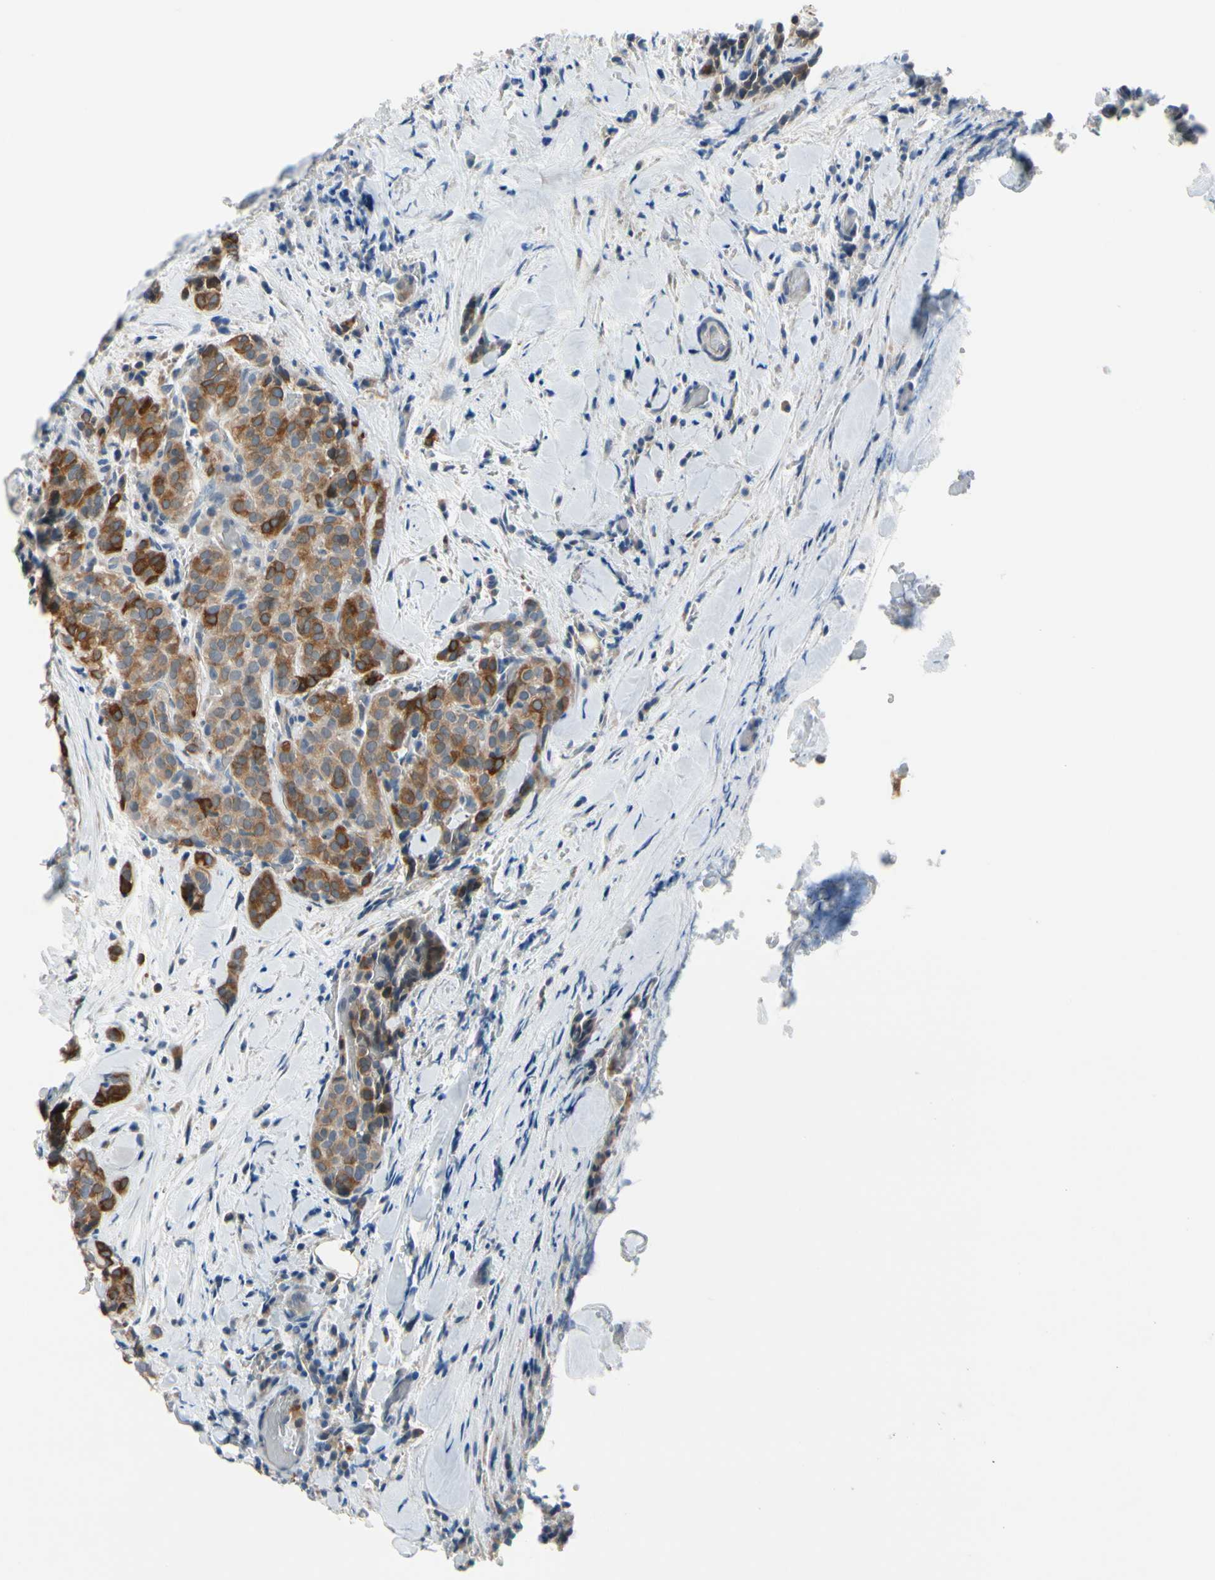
{"staining": {"intensity": "moderate", "quantity": "<25%", "location": "cytoplasmic/membranous"}, "tissue": "thyroid cancer", "cell_type": "Tumor cells", "image_type": "cancer", "snomed": [{"axis": "morphology", "description": "Normal tissue, NOS"}, {"axis": "morphology", "description": "Papillary adenocarcinoma, NOS"}, {"axis": "topography", "description": "Thyroid gland"}], "caption": "DAB (3,3'-diaminobenzidine) immunohistochemical staining of human thyroid cancer (papillary adenocarcinoma) exhibits moderate cytoplasmic/membranous protein expression in approximately <25% of tumor cells. (Brightfield microscopy of DAB IHC at high magnification).", "gene": "SLC27A6", "patient": {"sex": "female", "age": 30}}